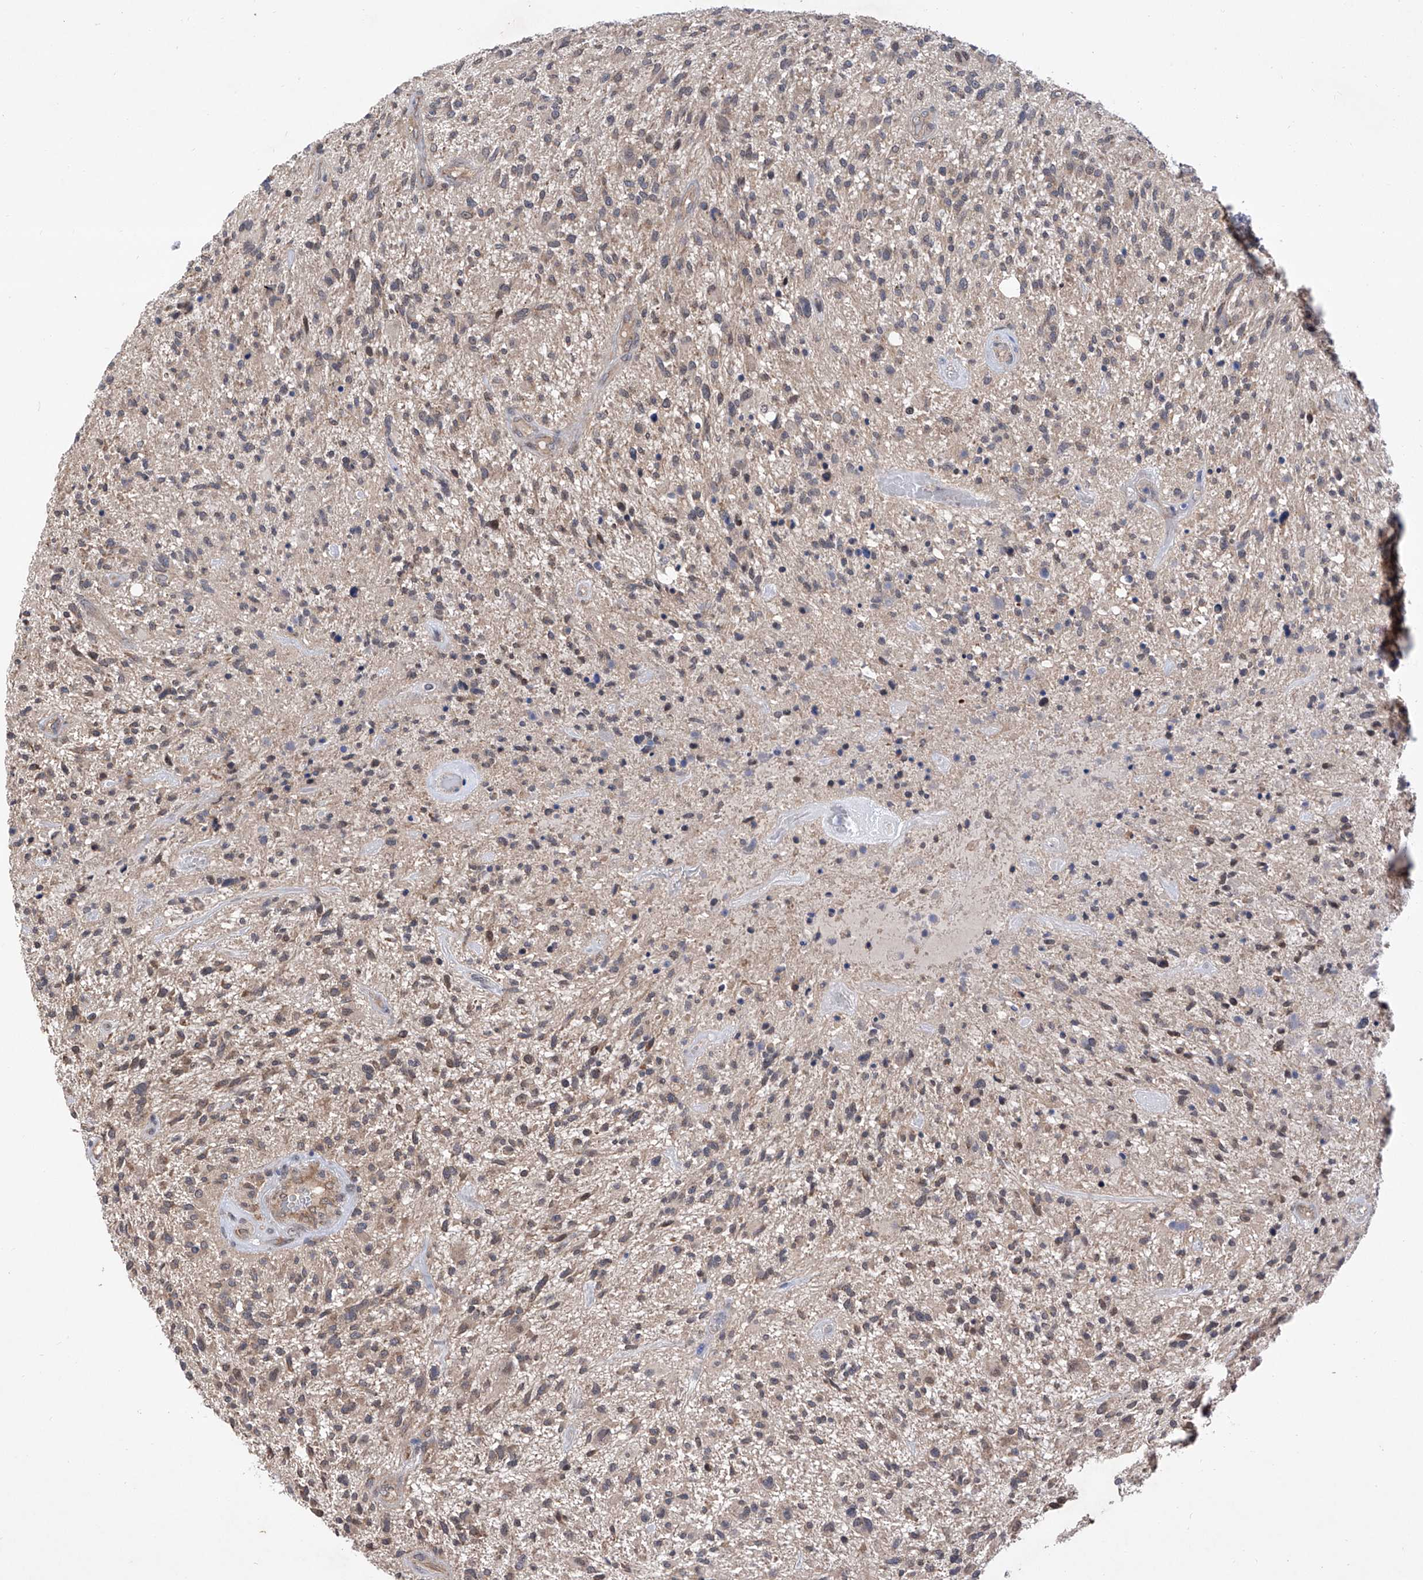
{"staining": {"intensity": "weak", "quantity": "25%-75%", "location": "cytoplasmic/membranous"}, "tissue": "glioma", "cell_type": "Tumor cells", "image_type": "cancer", "snomed": [{"axis": "morphology", "description": "Glioma, malignant, High grade"}, {"axis": "topography", "description": "Brain"}], "caption": "Human glioma stained with a protein marker reveals weak staining in tumor cells.", "gene": "USP45", "patient": {"sex": "male", "age": 47}}